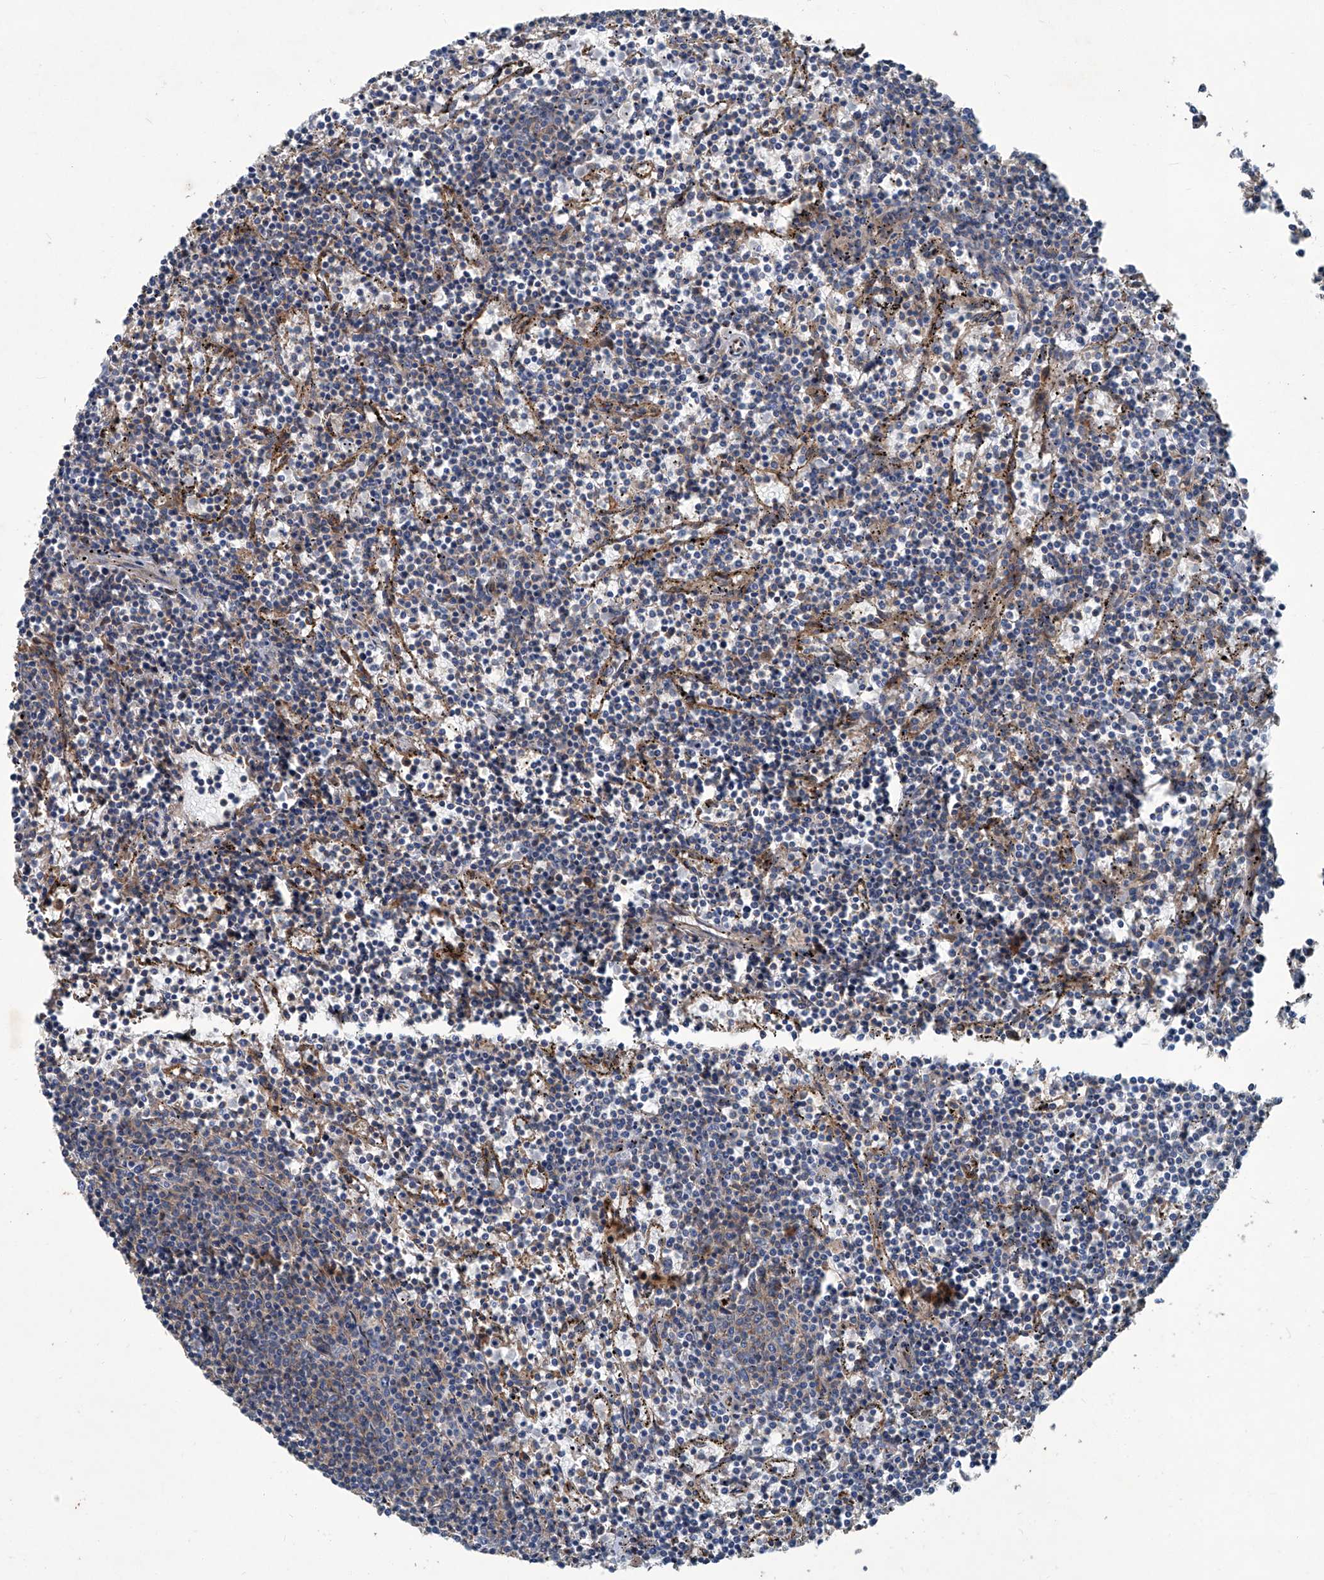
{"staining": {"intensity": "weak", "quantity": "<25%", "location": "cytoplasmic/membranous"}, "tissue": "lymphoma", "cell_type": "Tumor cells", "image_type": "cancer", "snomed": [{"axis": "morphology", "description": "Malignant lymphoma, non-Hodgkin's type, Low grade"}, {"axis": "topography", "description": "Spleen"}], "caption": "Tumor cells show no significant protein expression in malignant lymphoma, non-Hodgkin's type (low-grade). The staining was performed using DAB to visualize the protein expression in brown, while the nuclei were stained in blue with hematoxylin (Magnification: 20x).", "gene": "PIGH", "patient": {"sex": "female", "age": 50}}